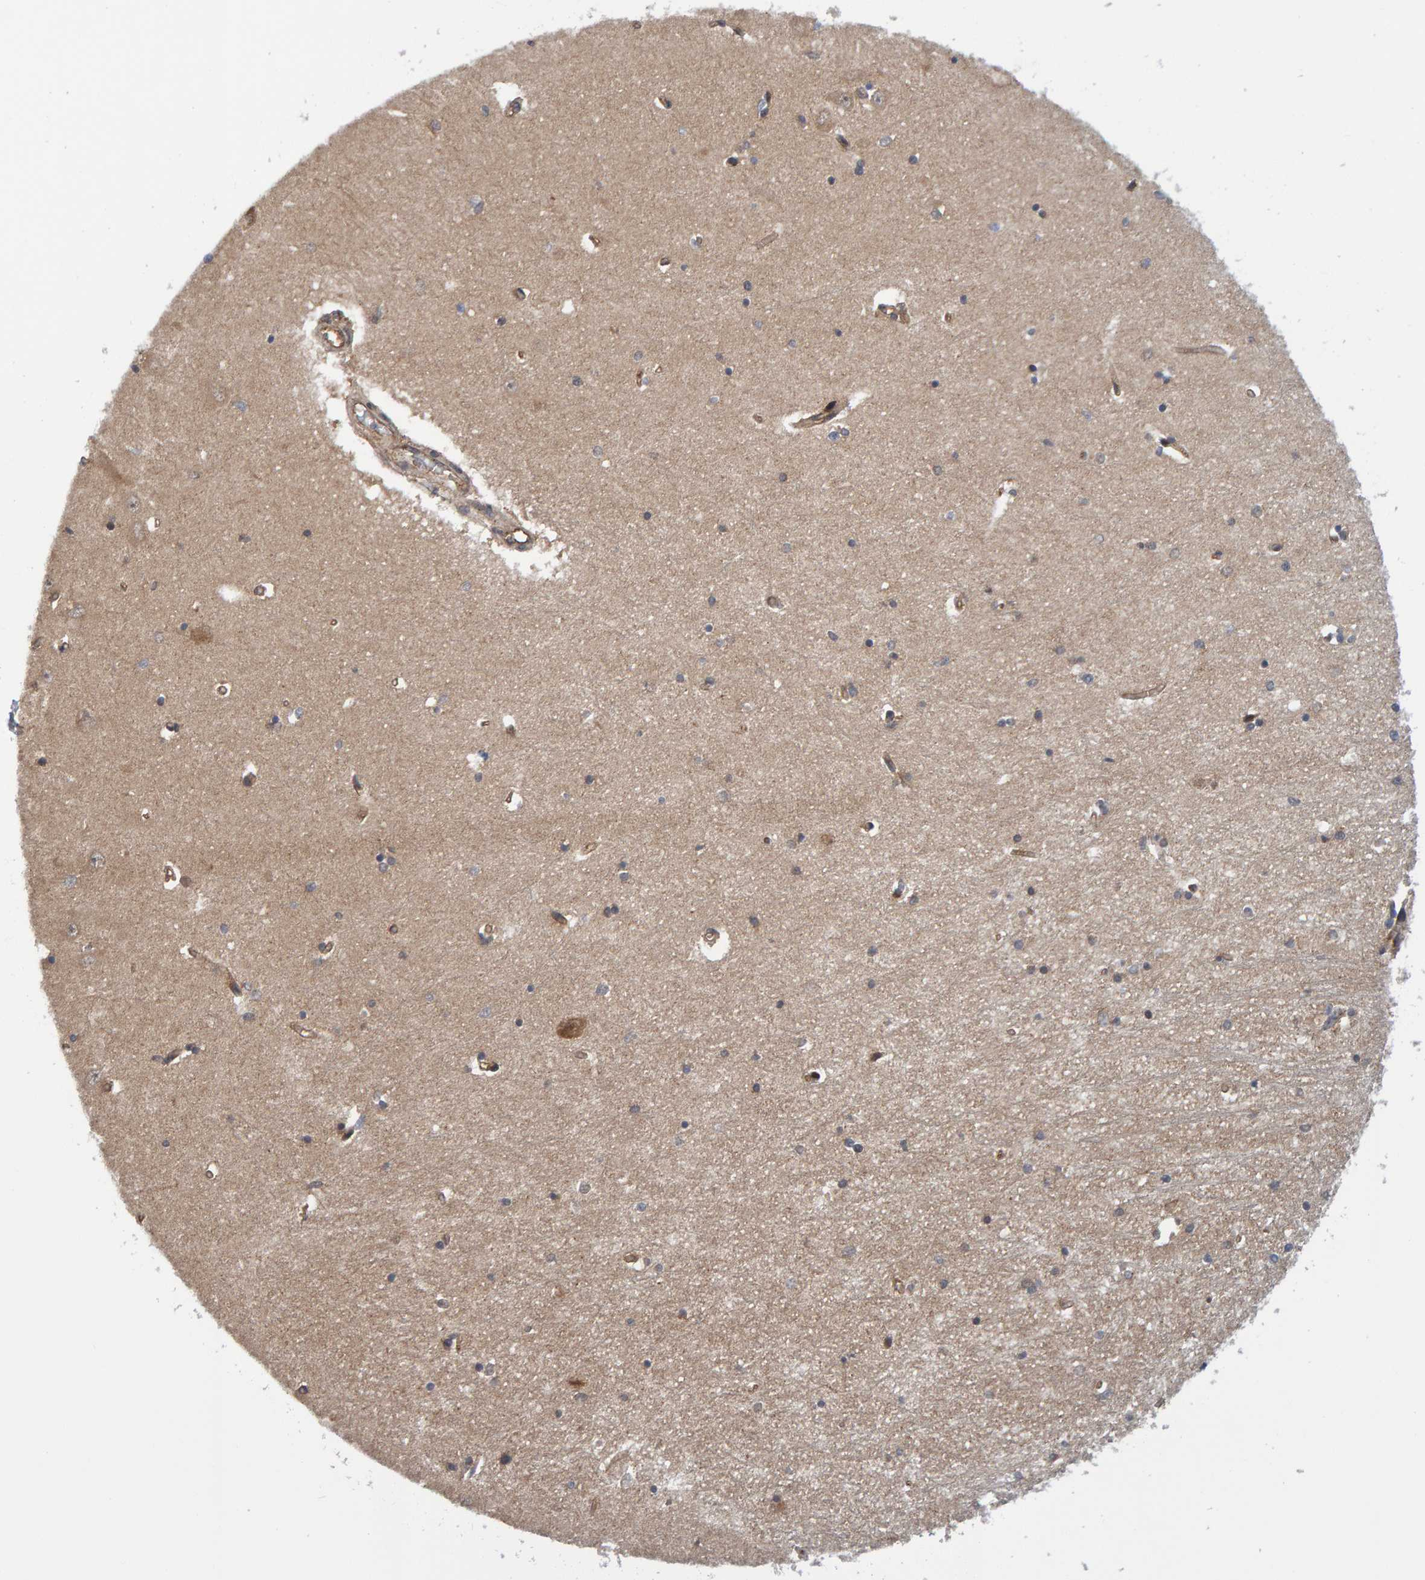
{"staining": {"intensity": "moderate", "quantity": "<25%", "location": "cytoplasmic/membranous"}, "tissue": "hippocampus", "cell_type": "Glial cells", "image_type": "normal", "snomed": [{"axis": "morphology", "description": "Normal tissue, NOS"}, {"axis": "topography", "description": "Hippocampus"}], "caption": "Protein analysis of benign hippocampus shows moderate cytoplasmic/membranous positivity in approximately <25% of glial cells.", "gene": "SCRN2", "patient": {"sex": "male", "age": 70}}